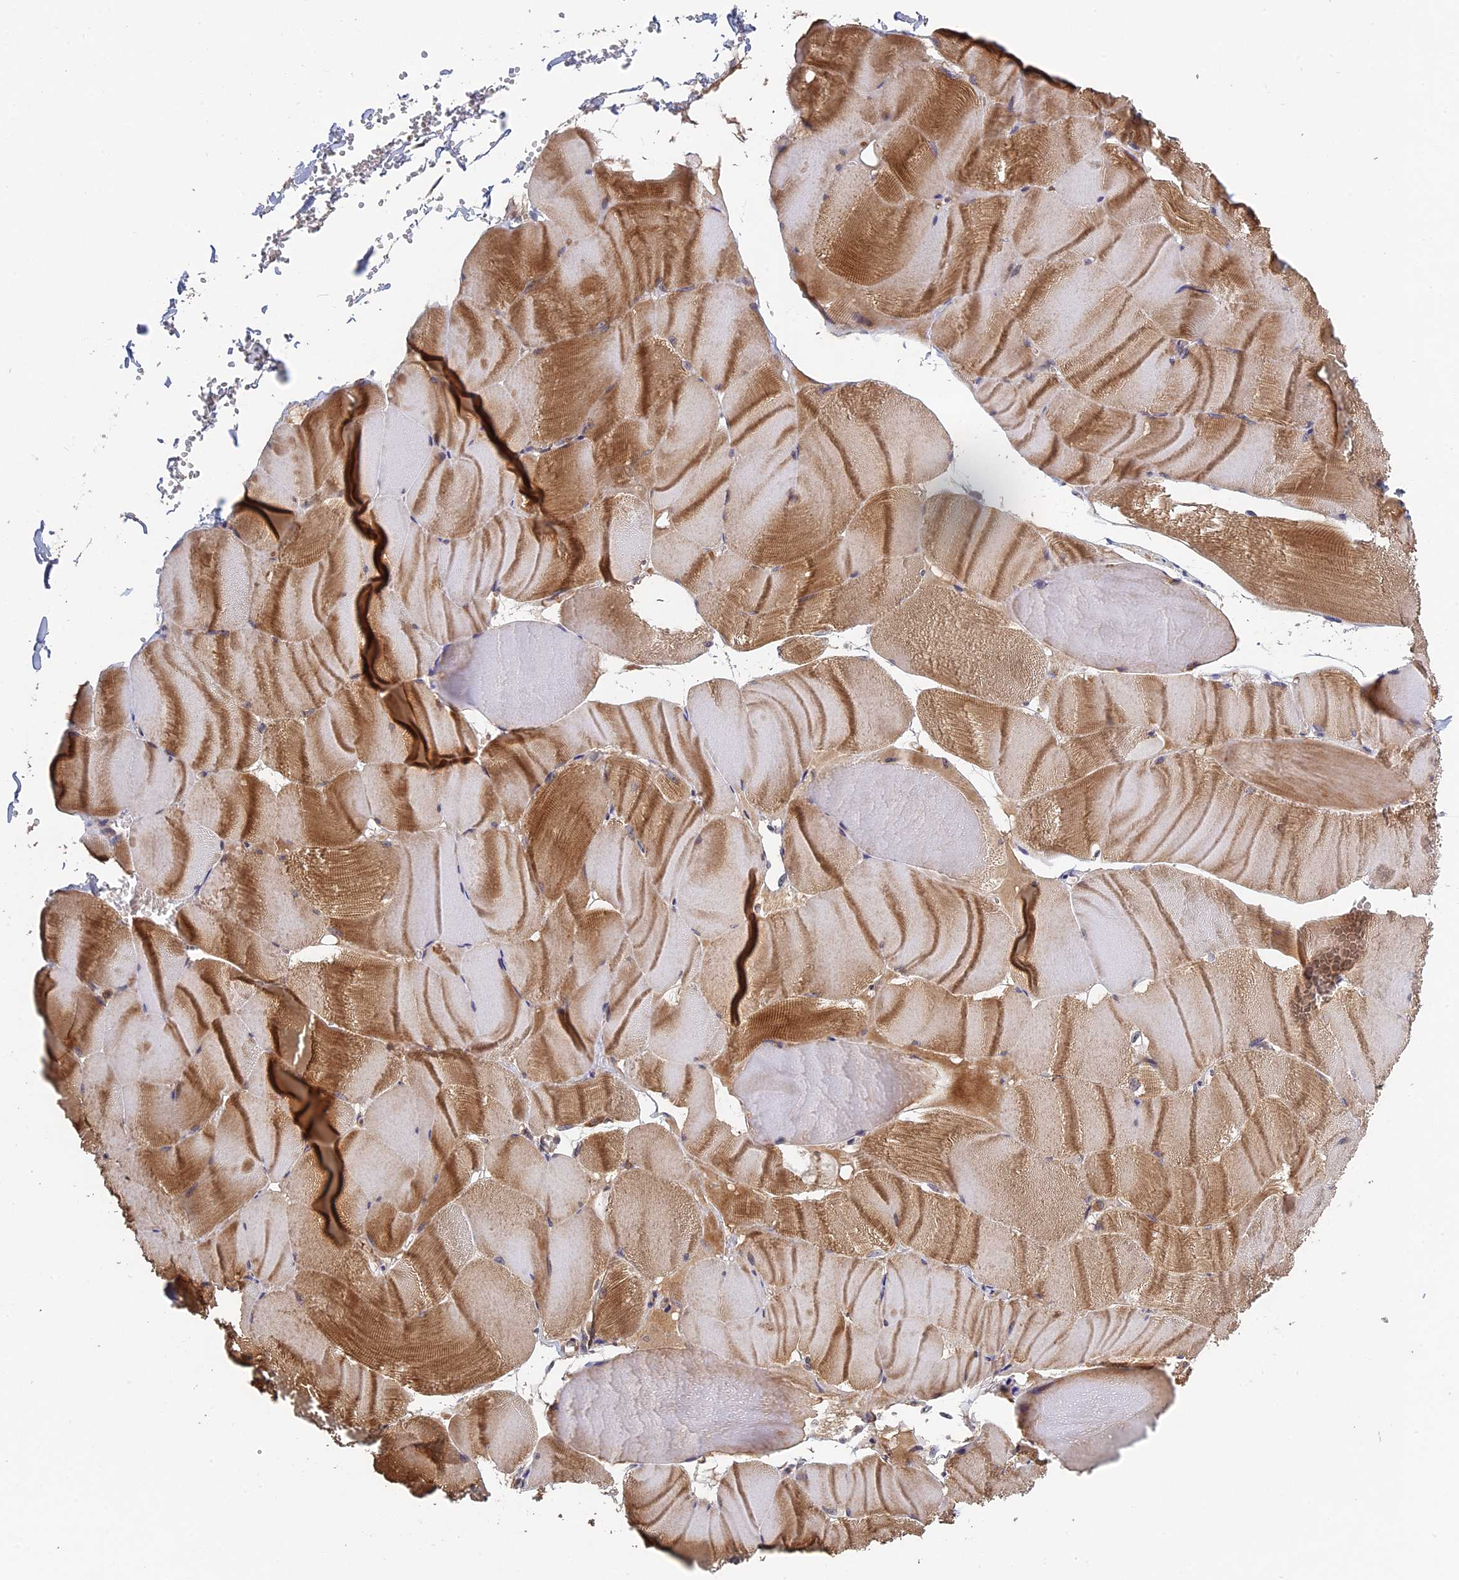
{"staining": {"intensity": "moderate", "quantity": ">75%", "location": "cytoplasmic/membranous"}, "tissue": "skeletal muscle", "cell_type": "Myocytes", "image_type": "normal", "snomed": [{"axis": "morphology", "description": "Normal tissue, NOS"}, {"axis": "morphology", "description": "Basal cell carcinoma"}, {"axis": "topography", "description": "Skeletal muscle"}], "caption": "Immunohistochemical staining of benign human skeletal muscle shows >75% levels of moderate cytoplasmic/membranous protein expression in approximately >75% of myocytes. (DAB (3,3'-diaminobenzidine) = brown stain, brightfield microscopy at high magnification).", "gene": "RAB15", "patient": {"sex": "female", "age": 64}}